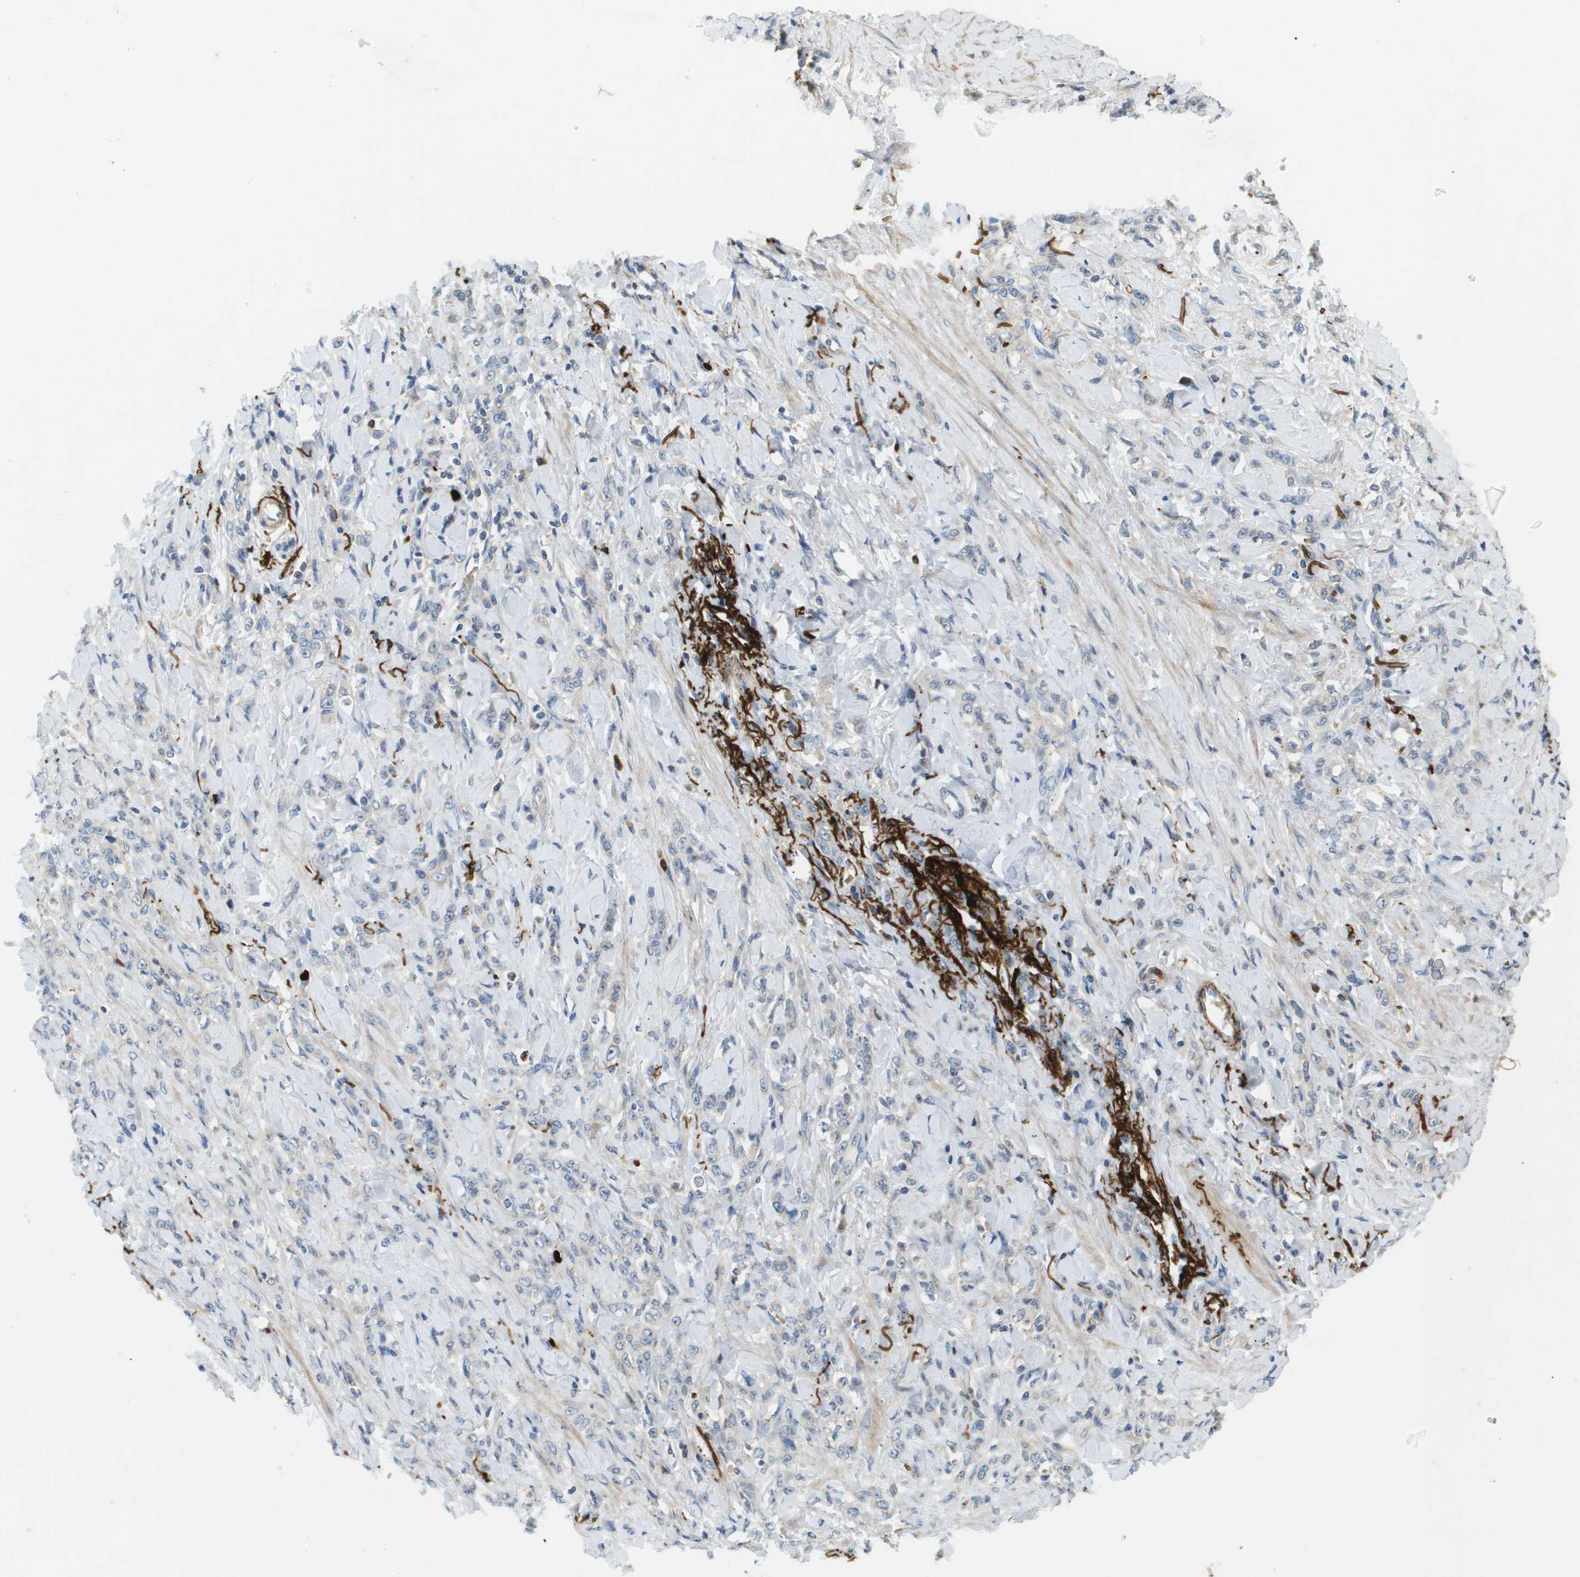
{"staining": {"intensity": "negative", "quantity": "none", "location": "none"}, "tissue": "stomach cancer", "cell_type": "Tumor cells", "image_type": "cancer", "snomed": [{"axis": "morphology", "description": "Adenocarcinoma, NOS"}, {"axis": "topography", "description": "Stomach"}], "caption": "Immunohistochemistry photomicrograph of neoplastic tissue: human stomach adenocarcinoma stained with DAB (3,3'-diaminobenzidine) demonstrates no significant protein positivity in tumor cells. (Stains: DAB immunohistochemistry with hematoxylin counter stain, Microscopy: brightfield microscopy at high magnification).", "gene": "VTN", "patient": {"sex": "male", "age": 82}}